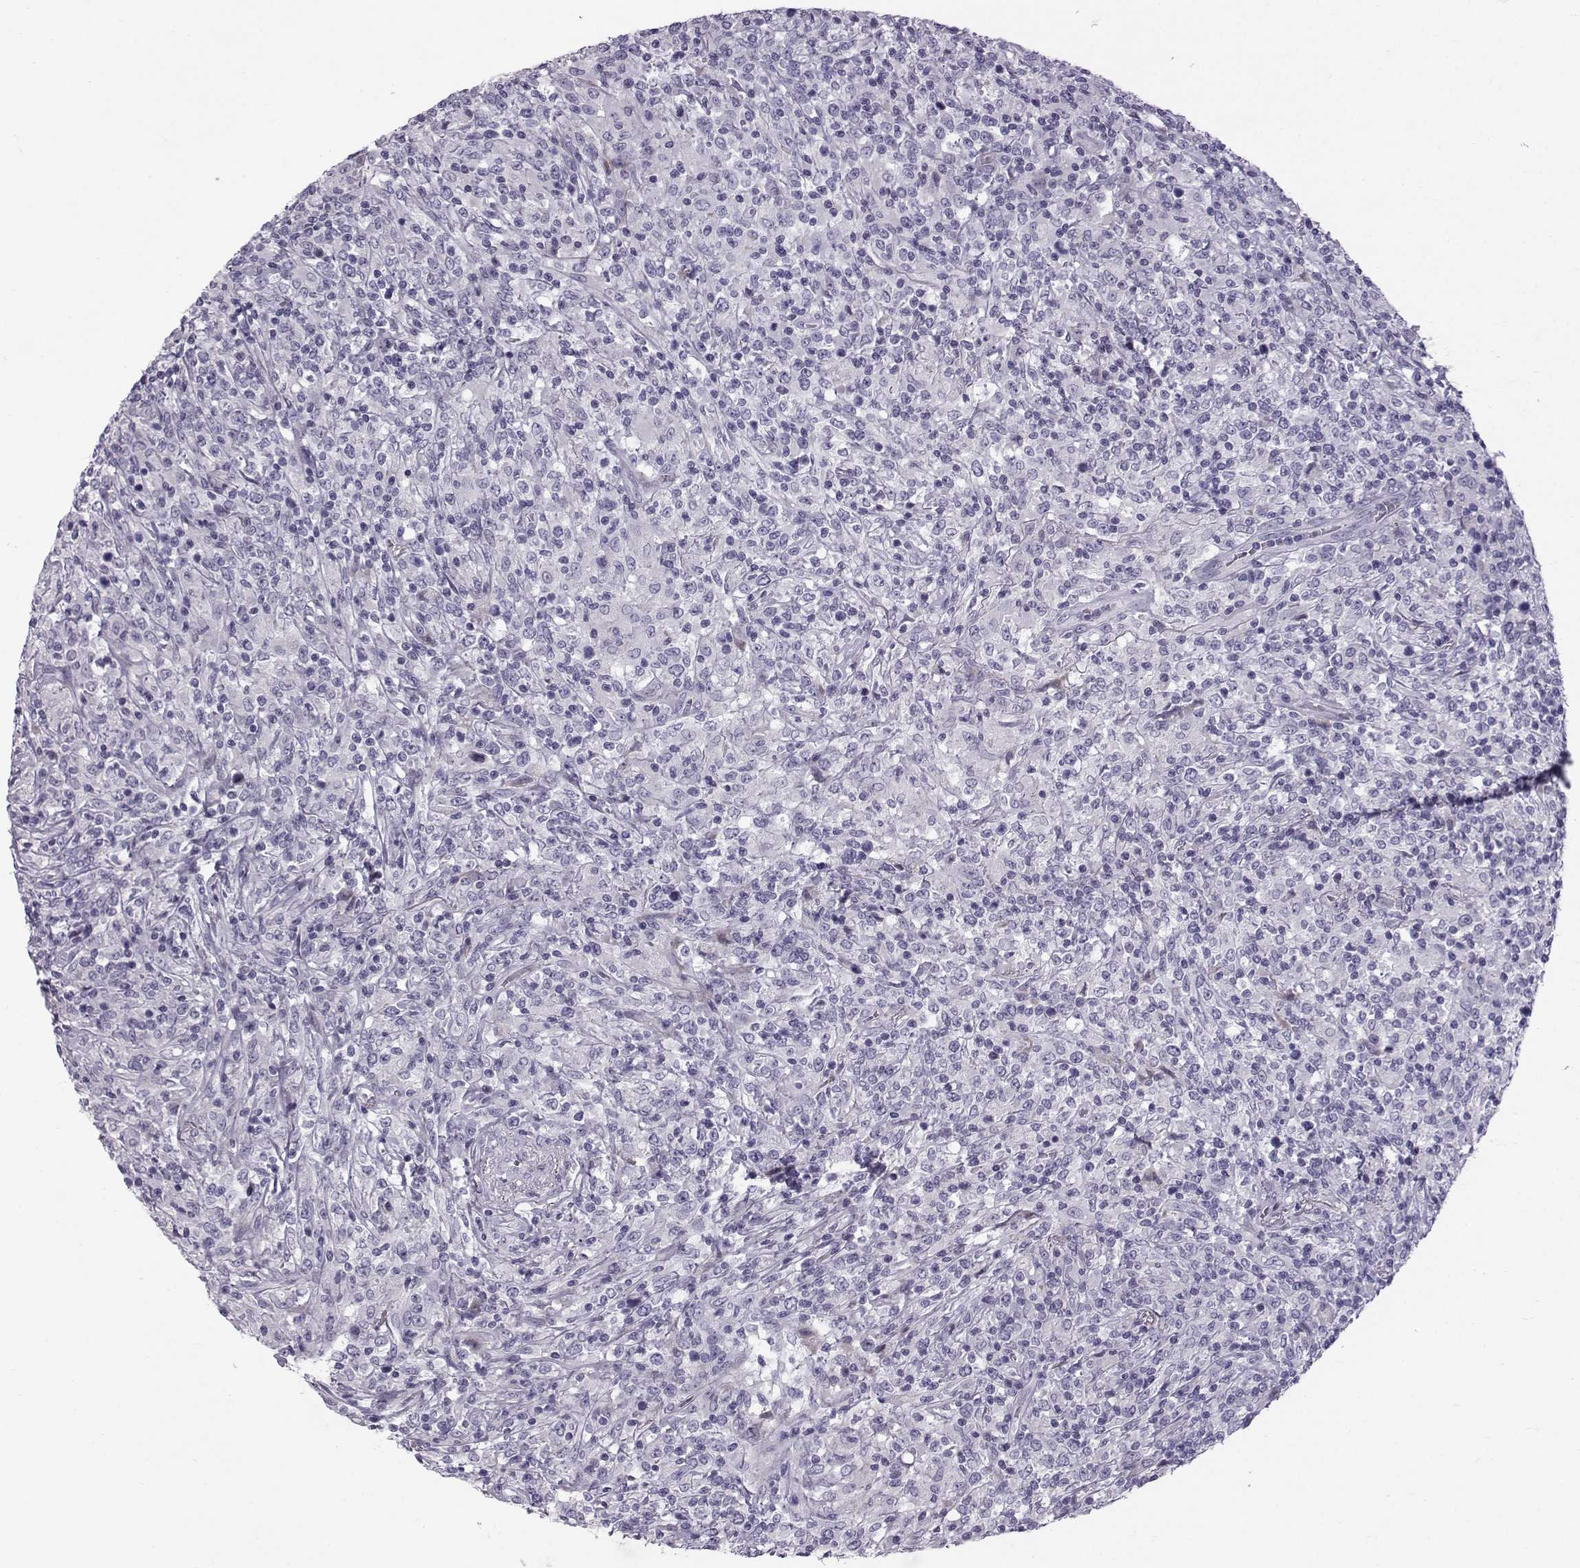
{"staining": {"intensity": "negative", "quantity": "none", "location": "none"}, "tissue": "lymphoma", "cell_type": "Tumor cells", "image_type": "cancer", "snomed": [{"axis": "morphology", "description": "Malignant lymphoma, non-Hodgkin's type, High grade"}, {"axis": "topography", "description": "Lung"}], "caption": "Lymphoma was stained to show a protein in brown. There is no significant expression in tumor cells. (DAB (3,3'-diaminobenzidine) immunohistochemistry, high magnification).", "gene": "DMRT3", "patient": {"sex": "male", "age": 79}}